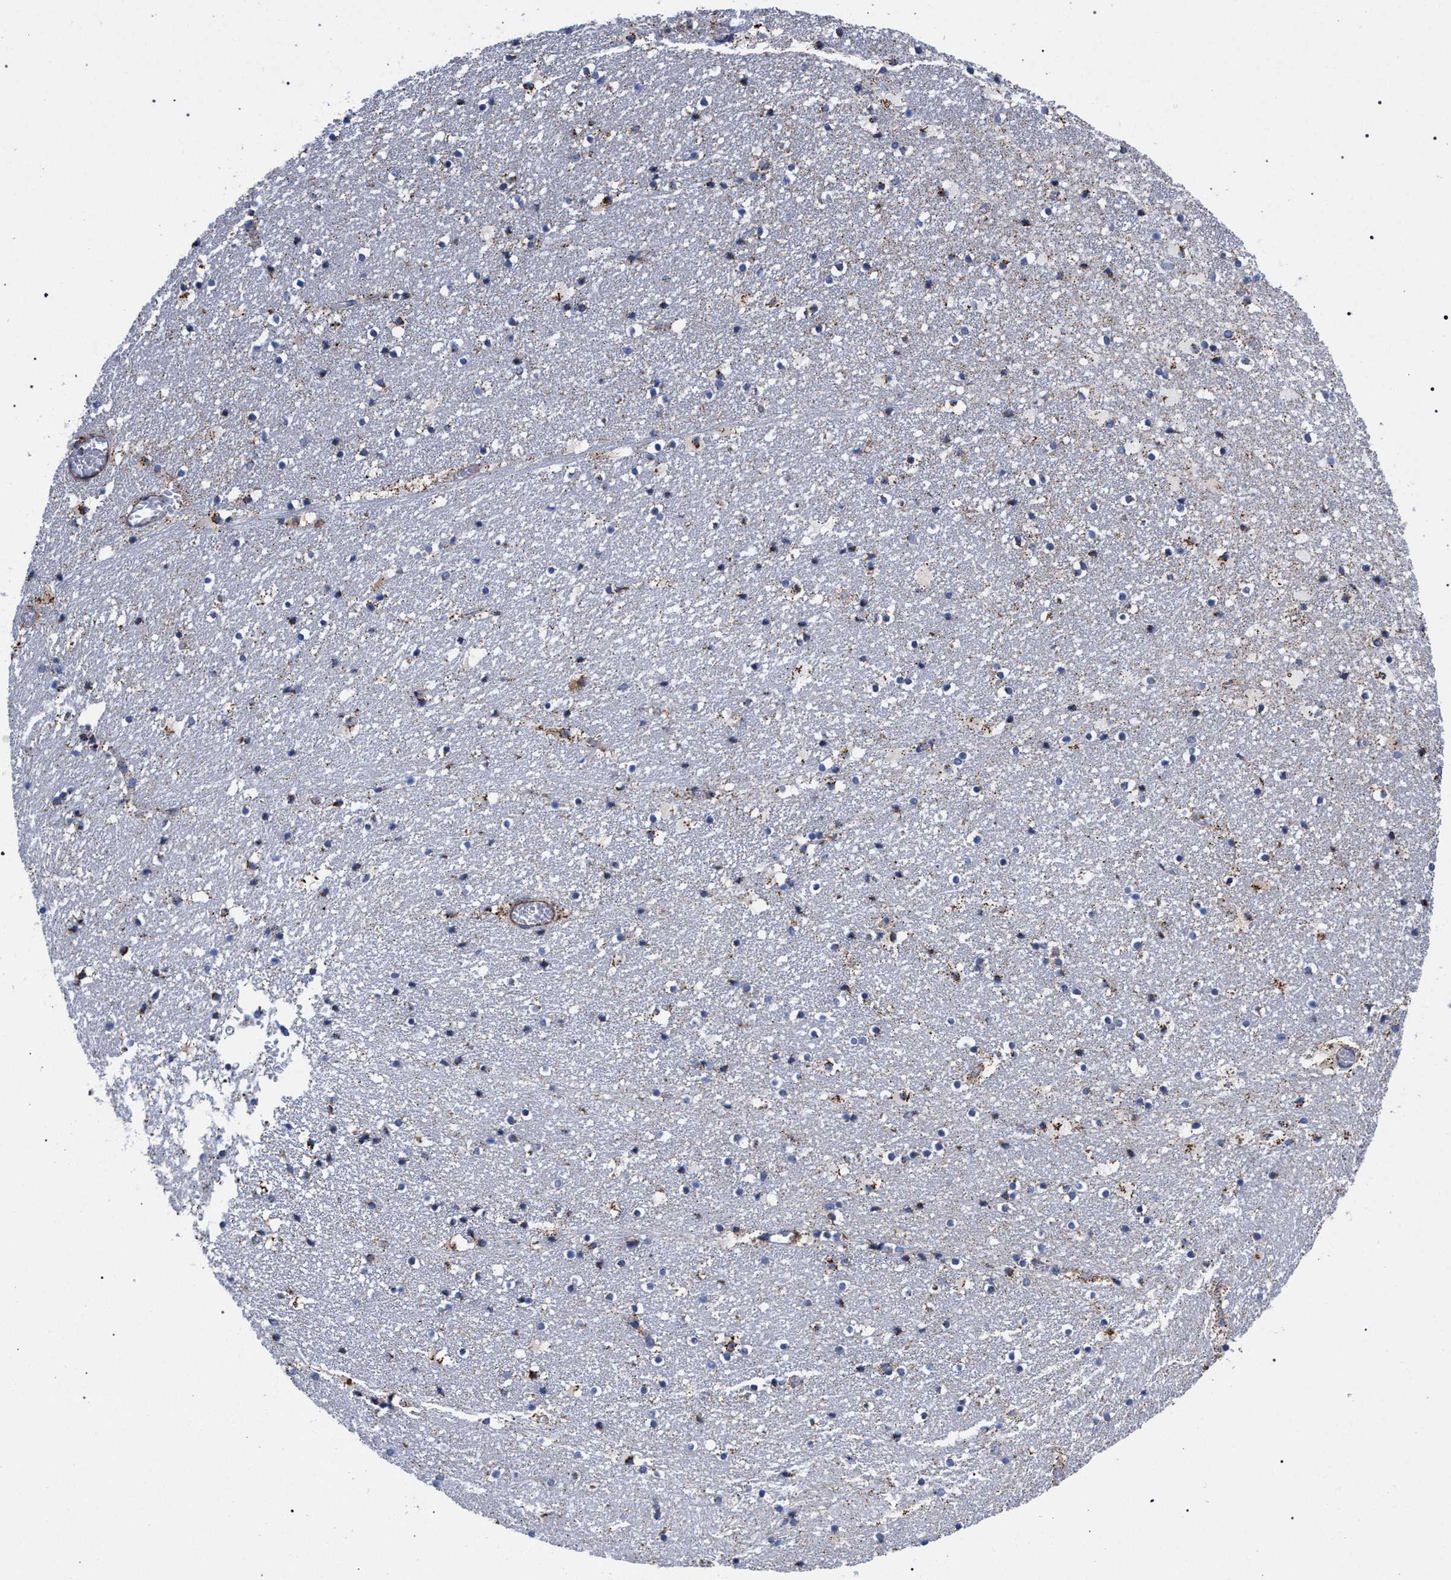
{"staining": {"intensity": "moderate", "quantity": "25%-75%", "location": "cytoplasmic/membranous"}, "tissue": "caudate", "cell_type": "Glial cells", "image_type": "normal", "snomed": [{"axis": "morphology", "description": "Normal tissue, NOS"}, {"axis": "topography", "description": "Lateral ventricle wall"}], "caption": "Moderate cytoplasmic/membranous staining for a protein is identified in approximately 25%-75% of glial cells of unremarkable caudate using immunohistochemistry (IHC).", "gene": "ACADS", "patient": {"sex": "male", "age": 45}}